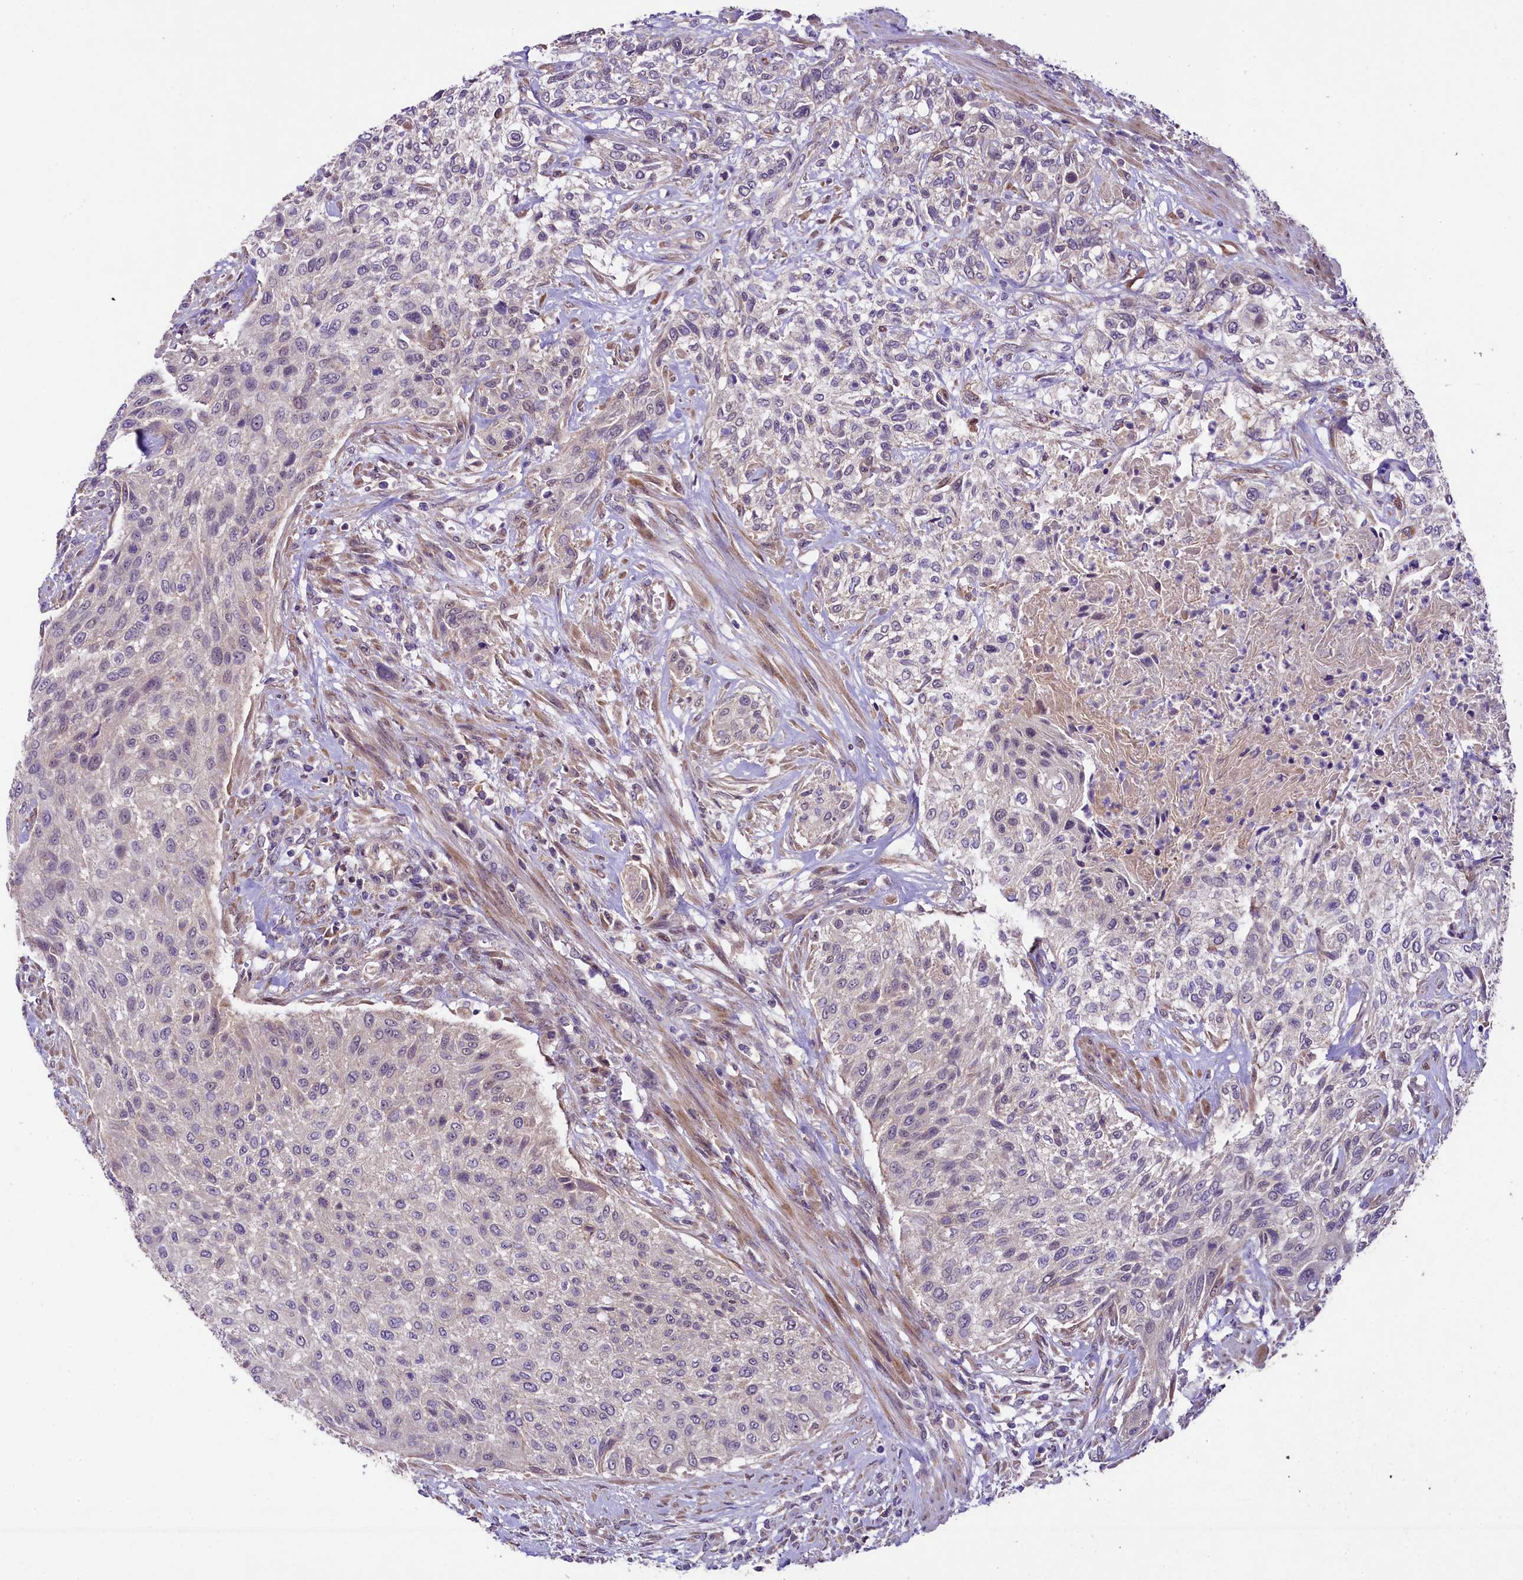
{"staining": {"intensity": "negative", "quantity": "none", "location": "none"}, "tissue": "urothelial cancer", "cell_type": "Tumor cells", "image_type": "cancer", "snomed": [{"axis": "morphology", "description": "Normal tissue, NOS"}, {"axis": "morphology", "description": "Urothelial carcinoma, NOS"}, {"axis": "topography", "description": "Urinary bladder"}, {"axis": "topography", "description": "Peripheral nerve tissue"}], "caption": "An image of human urothelial cancer is negative for staining in tumor cells.", "gene": "UBXN6", "patient": {"sex": "male", "age": 35}}